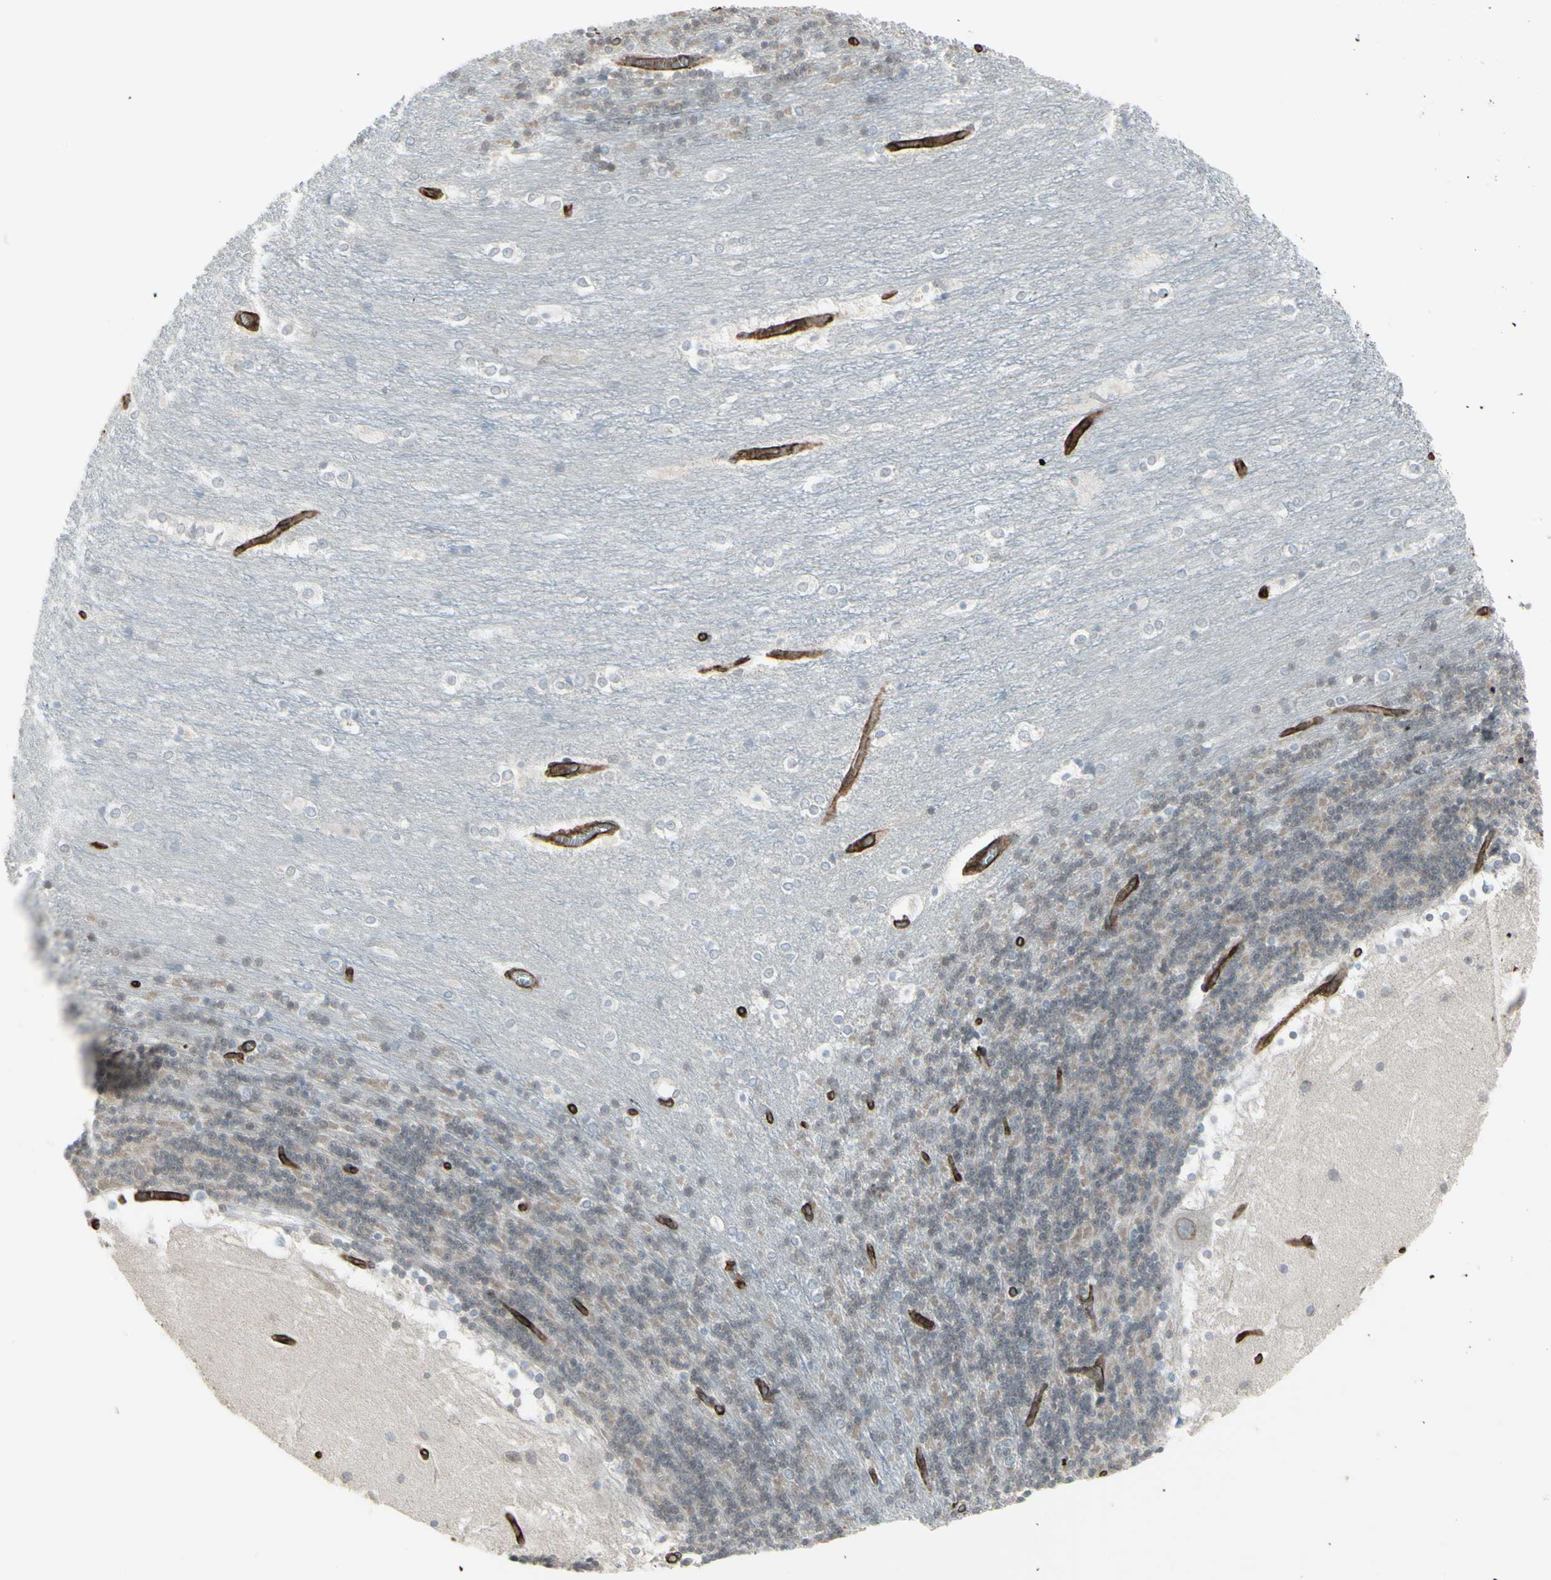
{"staining": {"intensity": "weak", "quantity": "25%-75%", "location": "cytoplasmic/membranous"}, "tissue": "cerebellum", "cell_type": "Cells in granular layer", "image_type": "normal", "snomed": [{"axis": "morphology", "description": "Normal tissue, NOS"}, {"axis": "topography", "description": "Cerebellum"}], "caption": "Protein analysis of unremarkable cerebellum shows weak cytoplasmic/membranous positivity in about 25%-75% of cells in granular layer.", "gene": "DTX3L", "patient": {"sex": "female", "age": 19}}